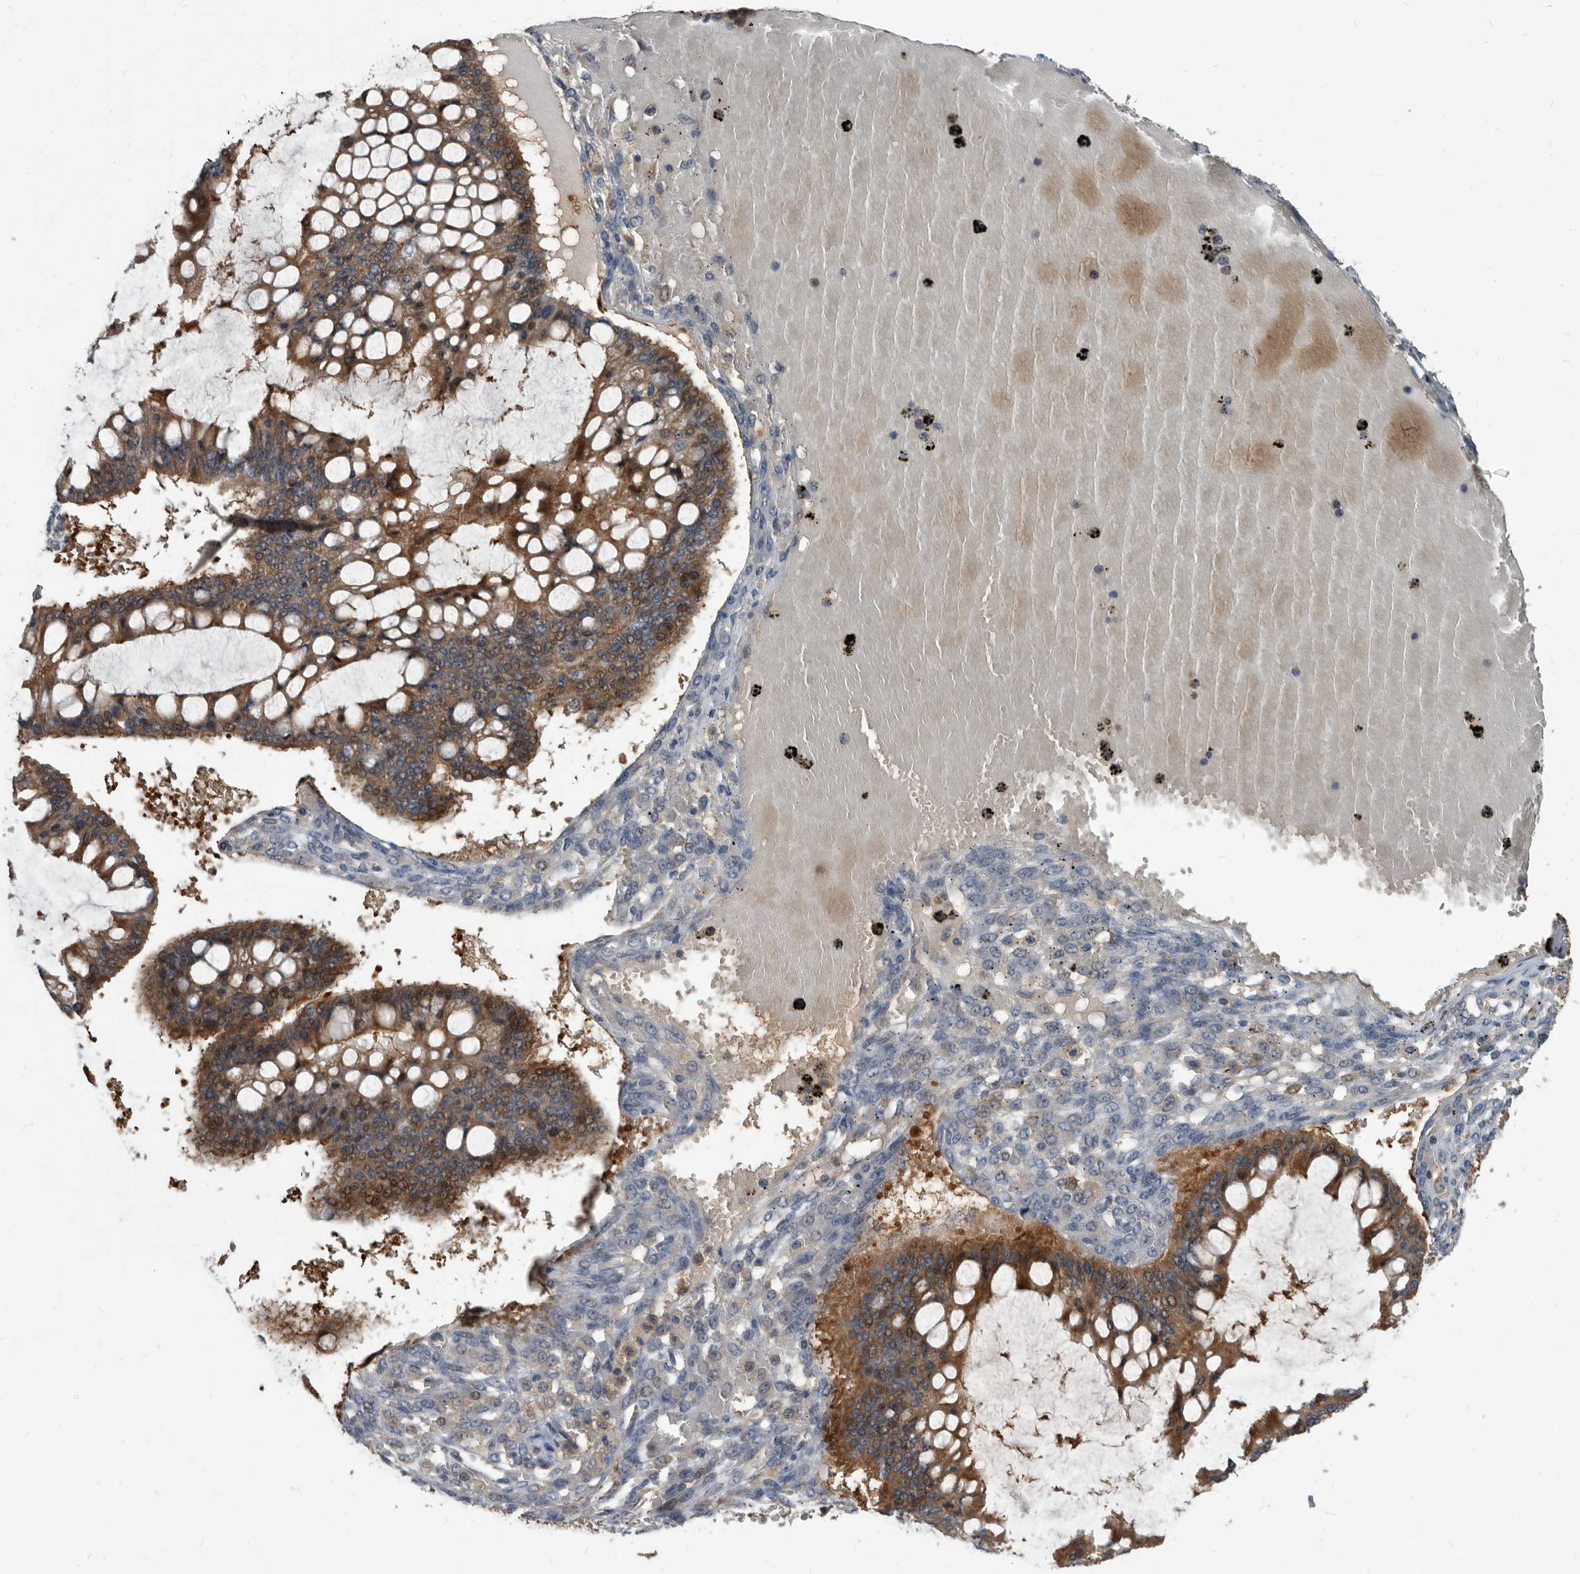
{"staining": {"intensity": "moderate", "quantity": ">75%", "location": "cytoplasmic/membranous"}, "tissue": "ovarian cancer", "cell_type": "Tumor cells", "image_type": "cancer", "snomed": [{"axis": "morphology", "description": "Cystadenocarcinoma, mucinous, NOS"}, {"axis": "topography", "description": "Ovary"}], "caption": "An immunohistochemistry image of neoplastic tissue is shown. Protein staining in brown labels moderate cytoplasmic/membranous positivity in ovarian mucinous cystadenocarcinoma within tumor cells.", "gene": "APEH", "patient": {"sex": "female", "age": 73}}